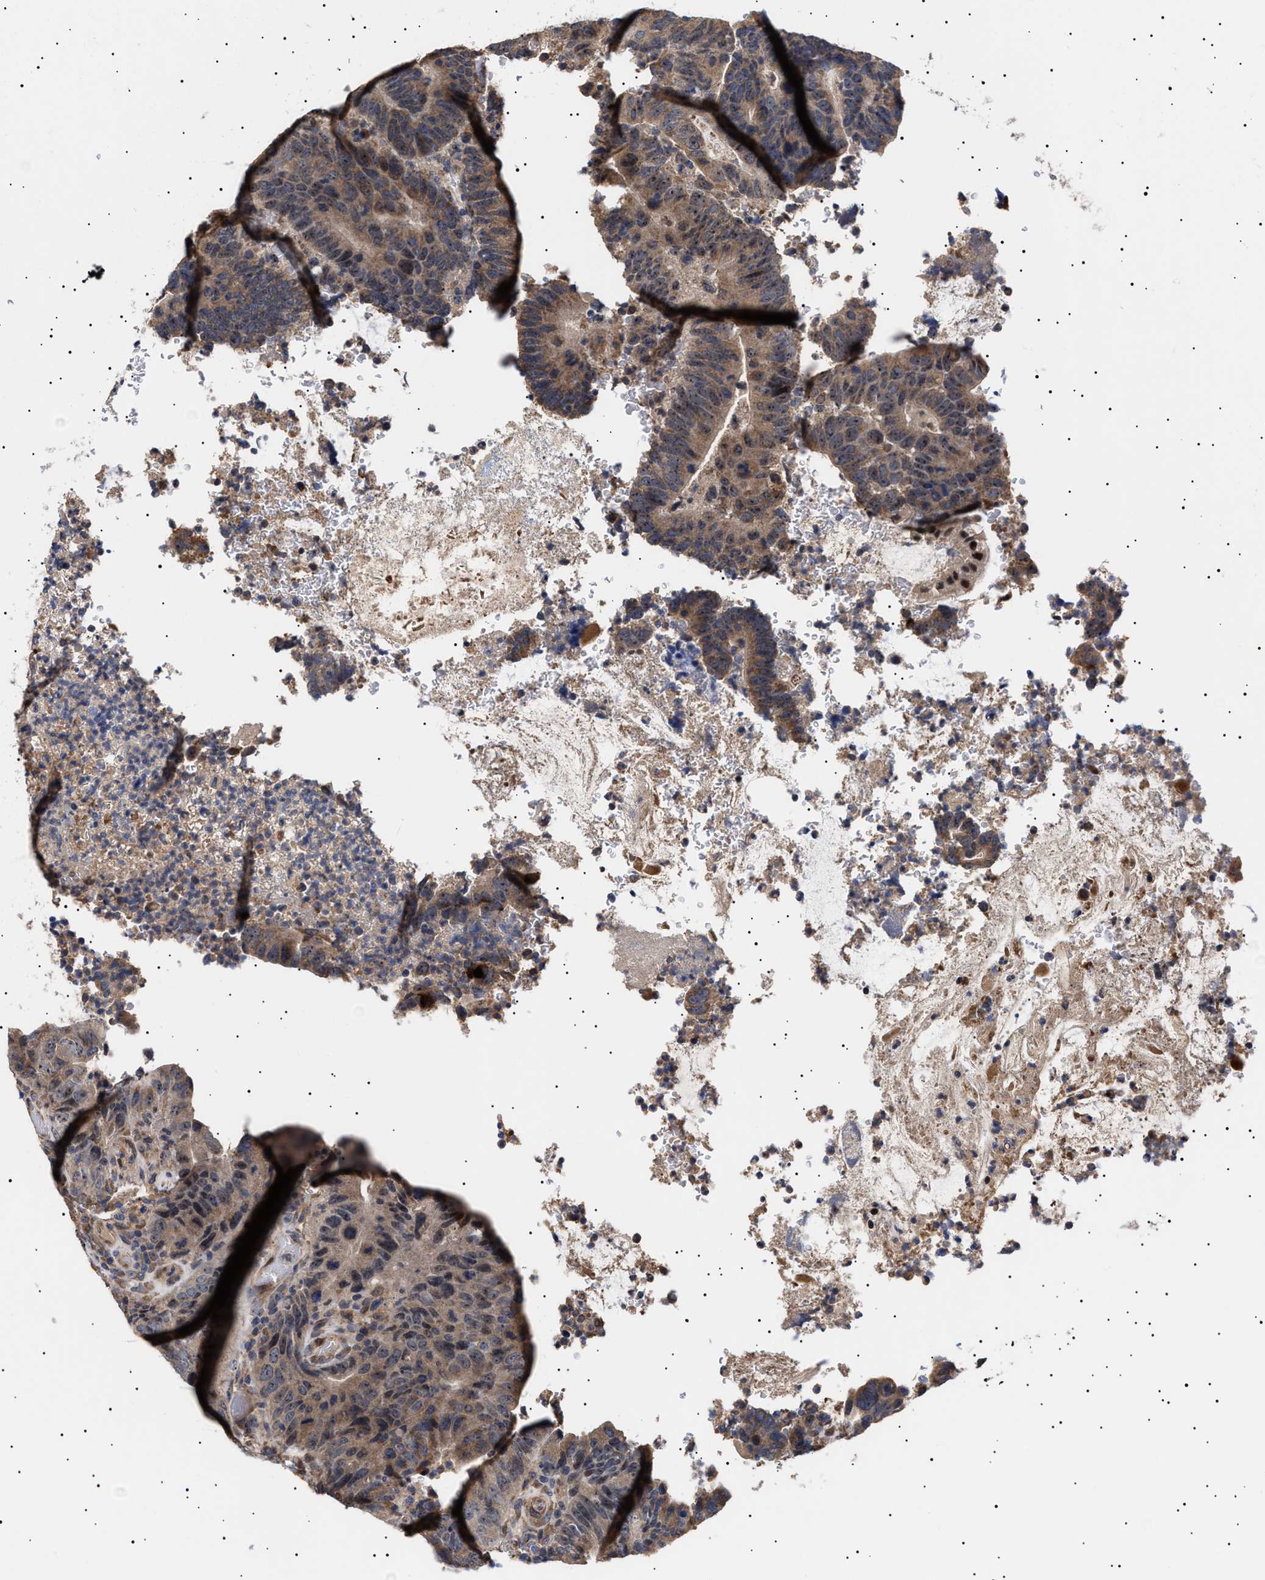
{"staining": {"intensity": "moderate", "quantity": ">75%", "location": "cytoplasmic/membranous,nuclear"}, "tissue": "colorectal cancer", "cell_type": "Tumor cells", "image_type": "cancer", "snomed": [{"axis": "morphology", "description": "Adenocarcinoma, NOS"}, {"axis": "topography", "description": "Colon"}], "caption": "Colorectal cancer was stained to show a protein in brown. There is medium levels of moderate cytoplasmic/membranous and nuclear expression in about >75% of tumor cells.", "gene": "KRBA1", "patient": {"sex": "male", "age": 56}}